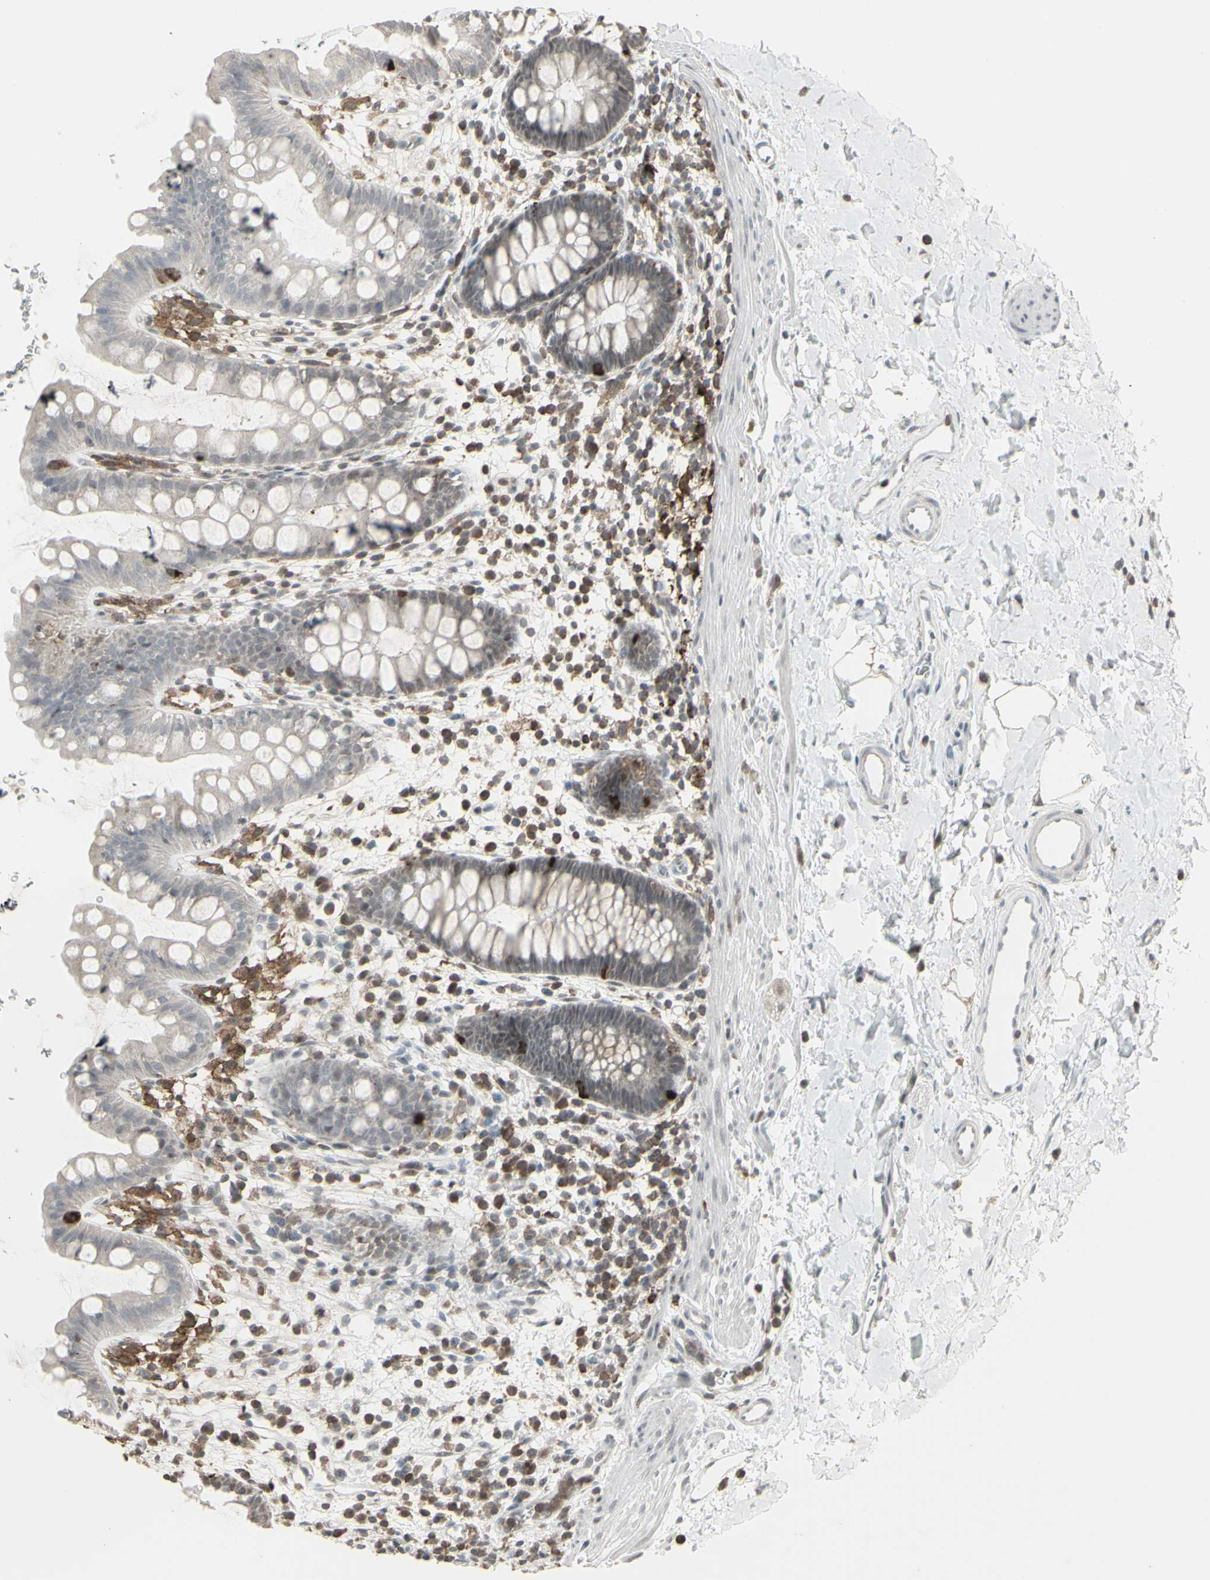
{"staining": {"intensity": "weak", "quantity": "25%-75%", "location": "cytoplasmic/membranous"}, "tissue": "rectum", "cell_type": "Glandular cells", "image_type": "normal", "snomed": [{"axis": "morphology", "description": "Normal tissue, NOS"}, {"axis": "topography", "description": "Rectum"}], "caption": "The immunohistochemical stain labels weak cytoplasmic/membranous expression in glandular cells of normal rectum.", "gene": "SAMSN1", "patient": {"sex": "female", "age": 24}}